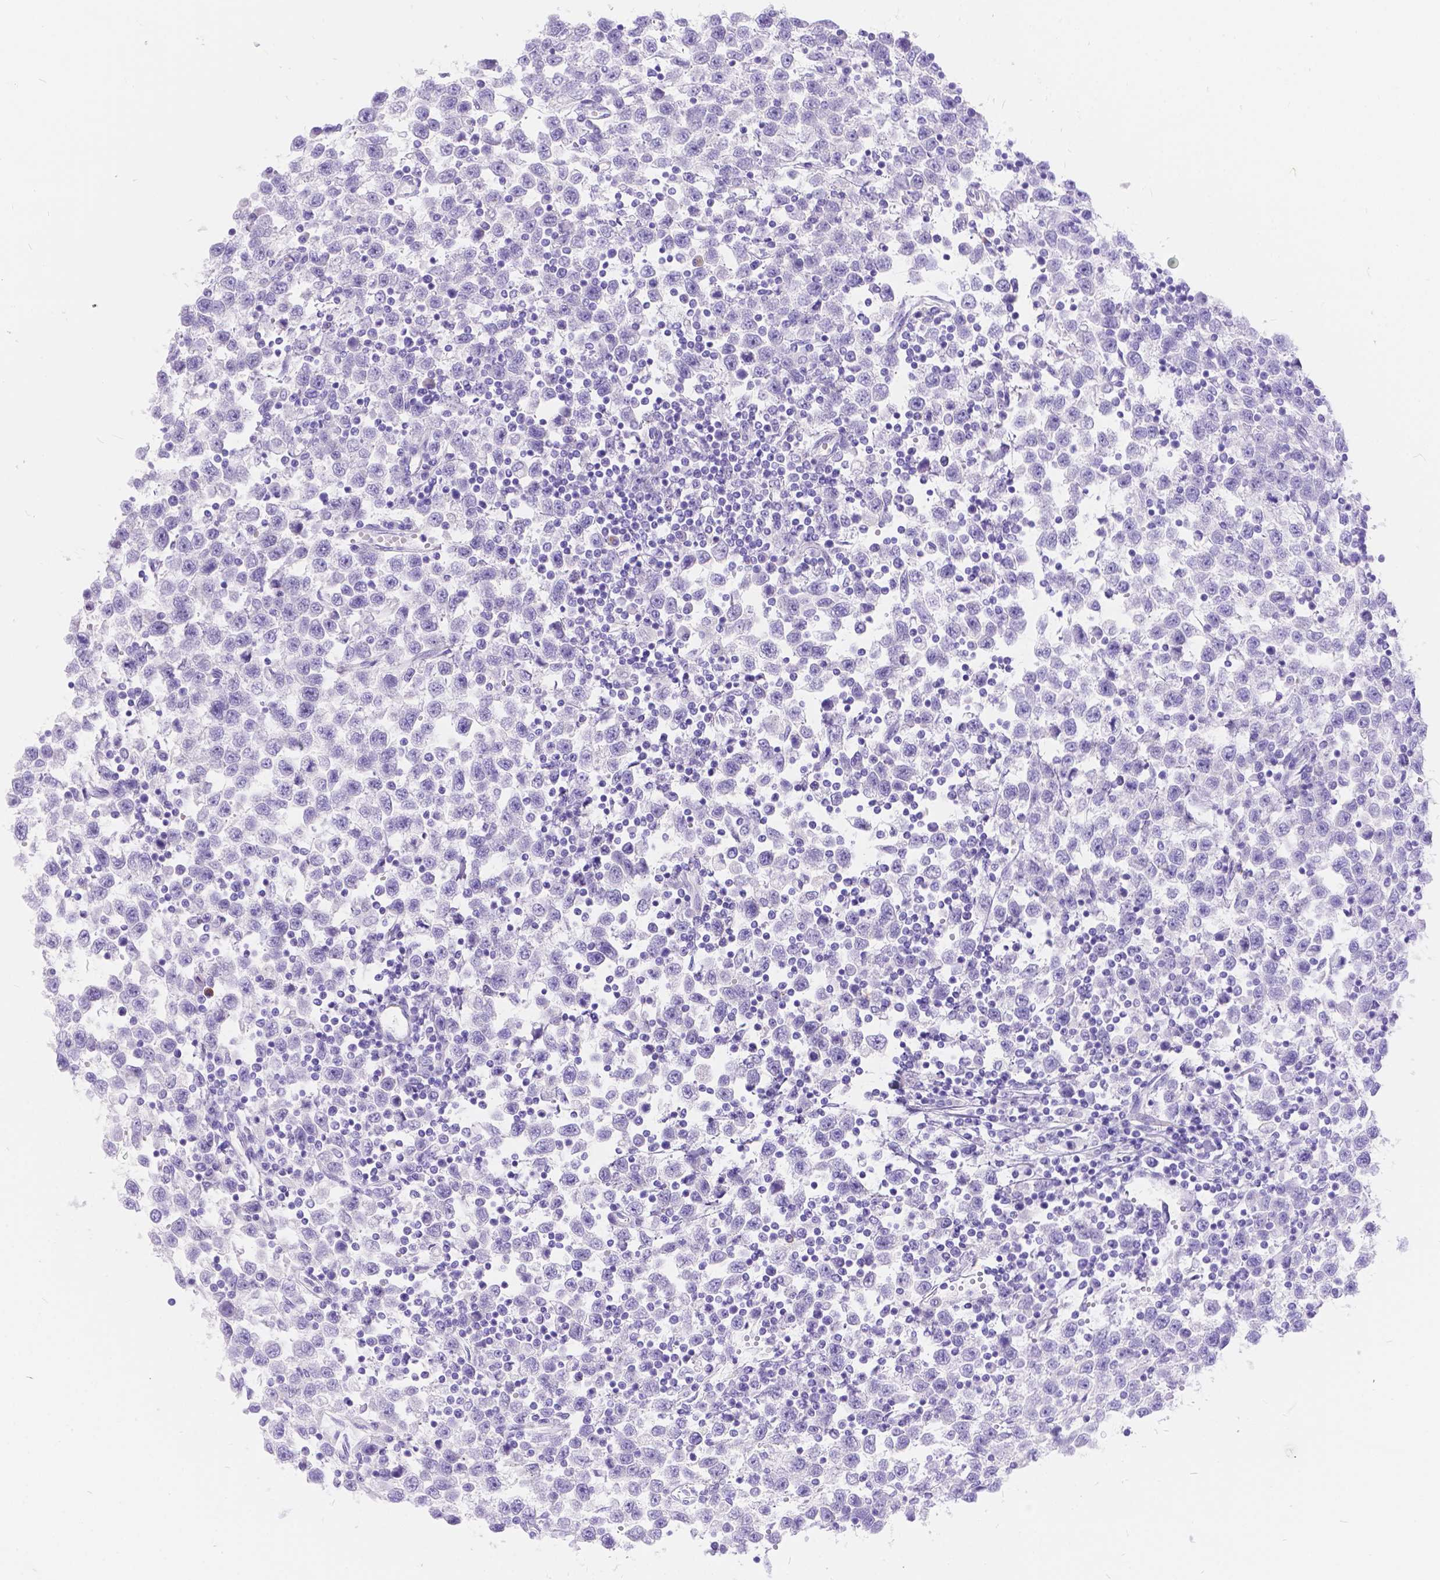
{"staining": {"intensity": "negative", "quantity": "none", "location": "none"}, "tissue": "testis cancer", "cell_type": "Tumor cells", "image_type": "cancer", "snomed": [{"axis": "morphology", "description": "Seminoma, NOS"}, {"axis": "topography", "description": "Testis"}], "caption": "This is a histopathology image of immunohistochemistry (IHC) staining of testis cancer, which shows no positivity in tumor cells.", "gene": "KLHL10", "patient": {"sex": "male", "age": 34}}